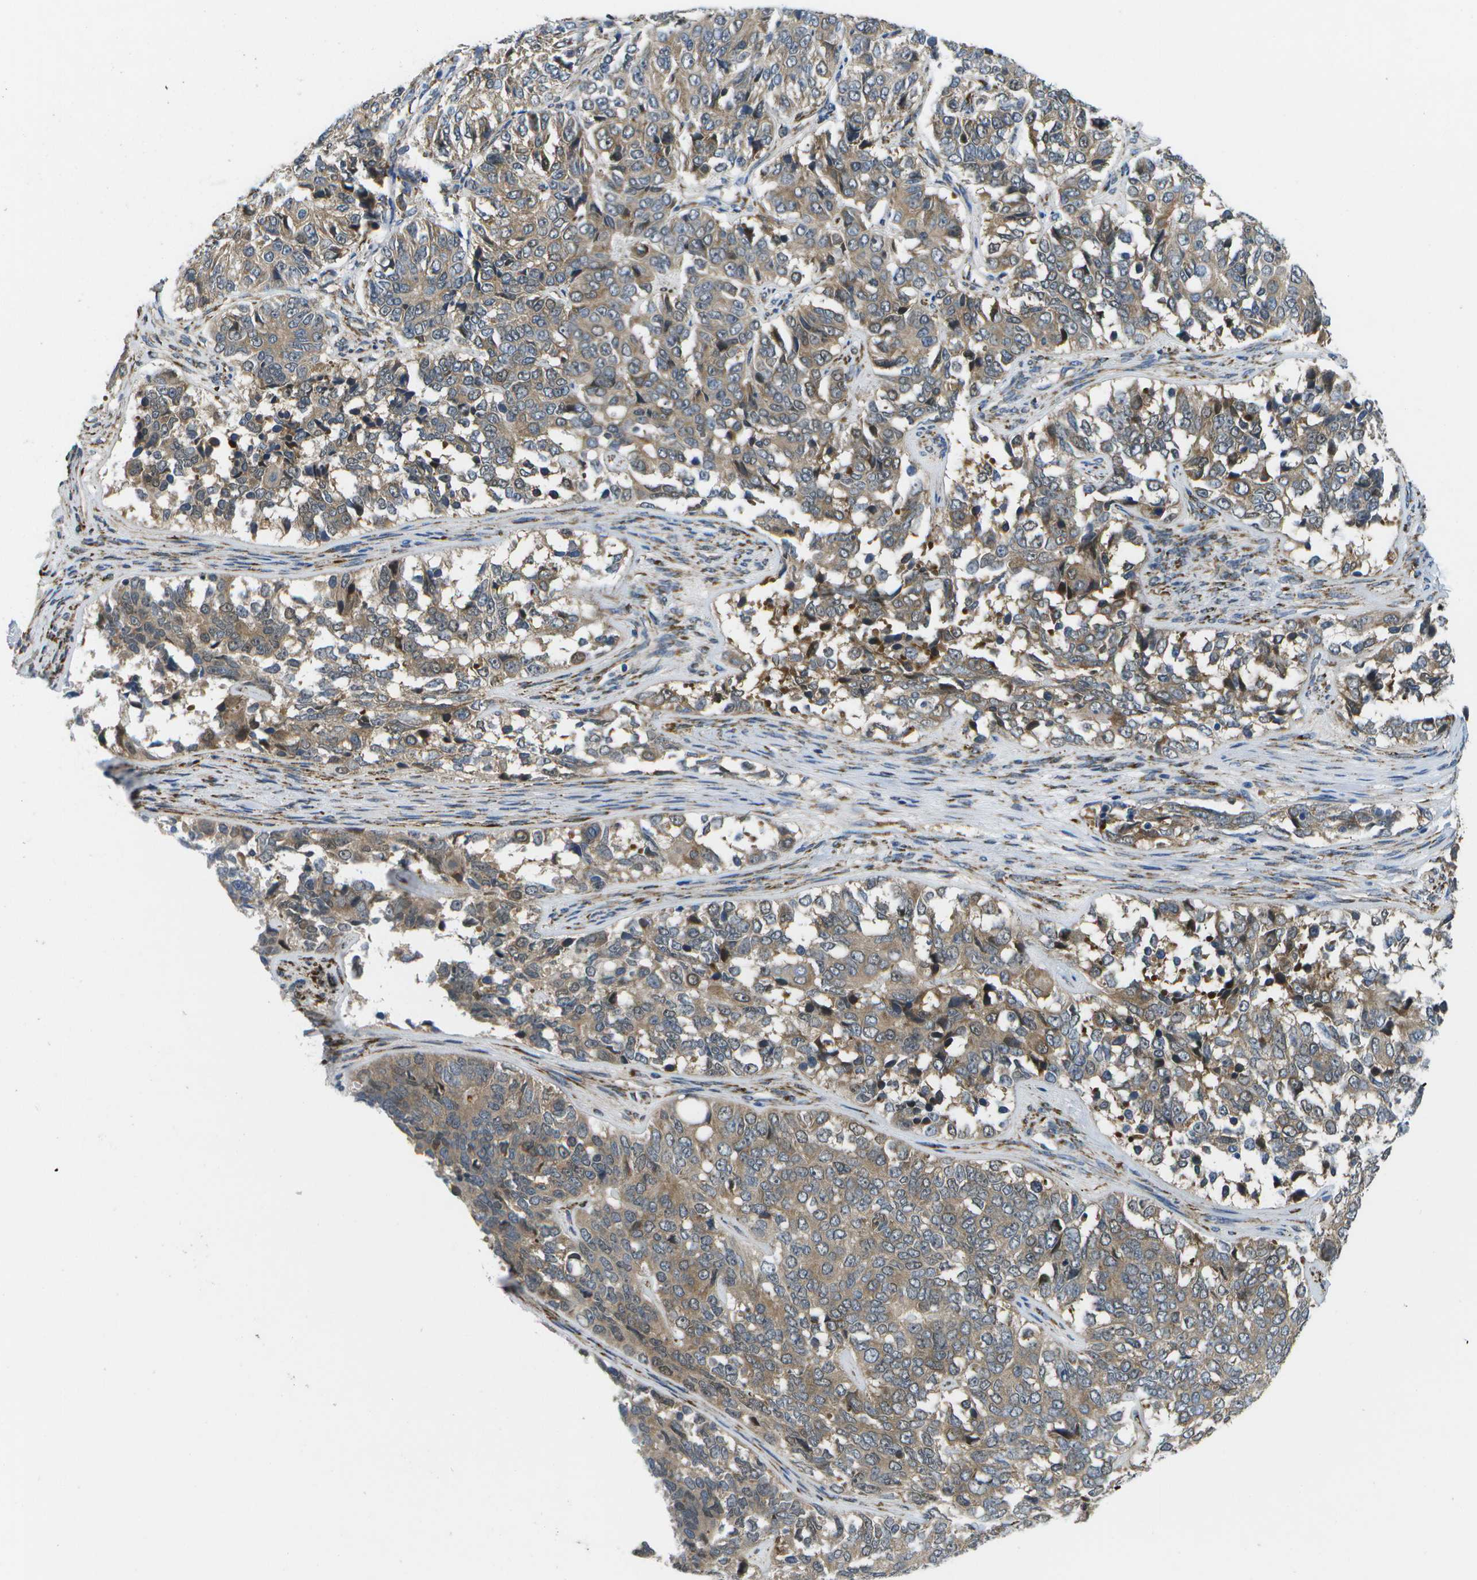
{"staining": {"intensity": "moderate", "quantity": ">75%", "location": "cytoplasmic/membranous"}, "tissue": "ovarian cancer", "cell_type": "Tumor cells", "image_type": "cancer", "snomed": [{"axis": "morphology", "description": "Carcinoma, endometroid"}, {"axis": "topography", "description": "Ovary"}], "caption": "A micrograph of human ovarian cancer stained for a protein exhibits moderate cytoplasmic/membranous brown staining in tumor cells.", "gene": "P3H1", "patient": {"sex": "female", "age": 51}}